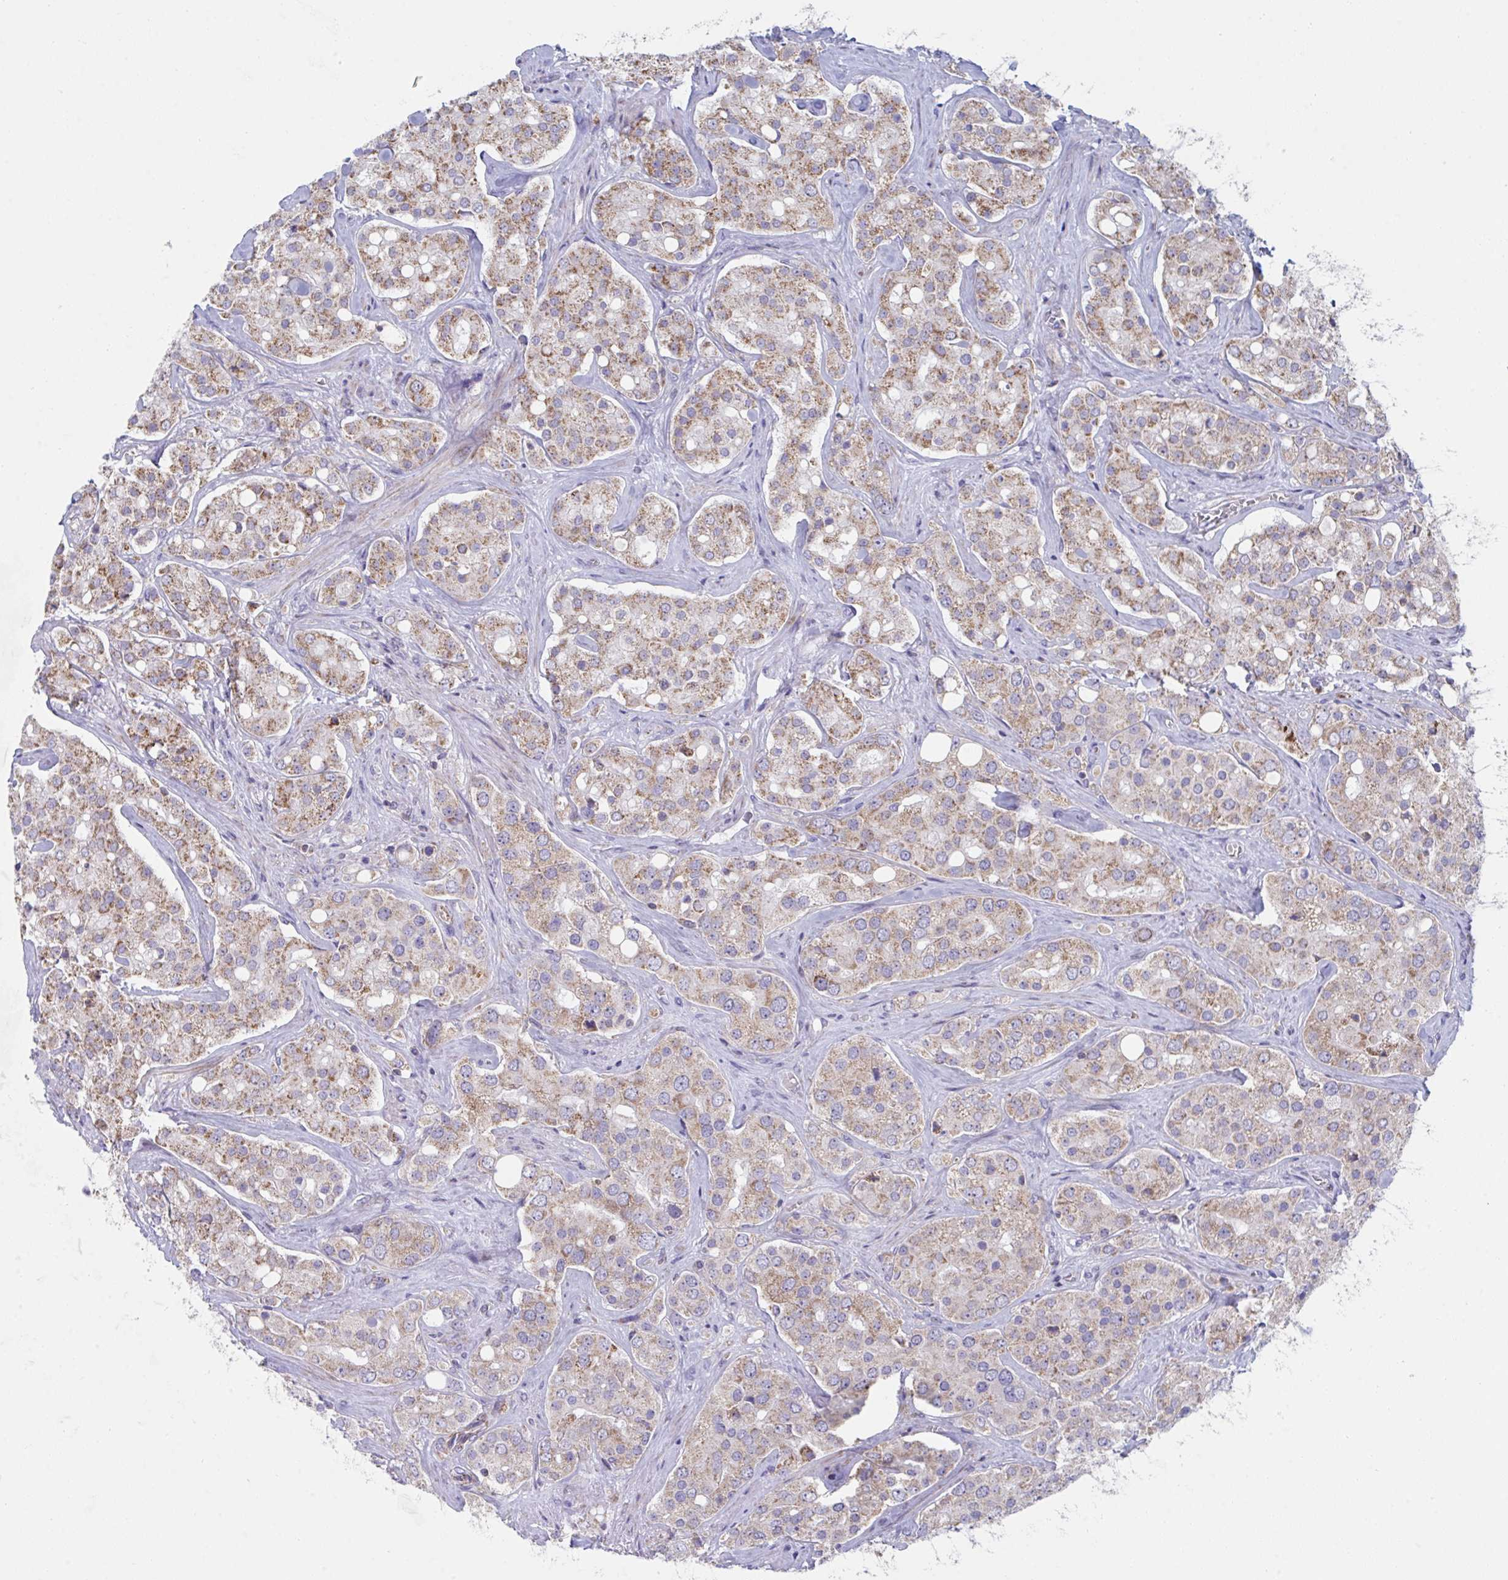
{"staining": {"intensity": "moderate", "quantity": ">75%", "location": "cytoplasmic/membranous"}, "tissue": "prostate cancer", "cell_type": "Tumor cells", "image_type": "cancer", "snomed": [{"axis": "morphology", "description": "Adenocarcinoma, High grade"}, {"axis": "topography", "description": "Prostate"}], "caption": "High-magnification brightfield microscopy of prostate cancer (adenocarcinoma (high-grade)) stained with DAB (brown) and counterstained with hematoxylin (blue). tumor cells exhibit moderate cytoplasmic/membranous positivity is appreciated in approximately>75% of cells. (DAB IHC, brown staining for protein, blue staining for nuclei).", "gene": "NDUFA7", "patient": {"sex": "male", "age": 67}}